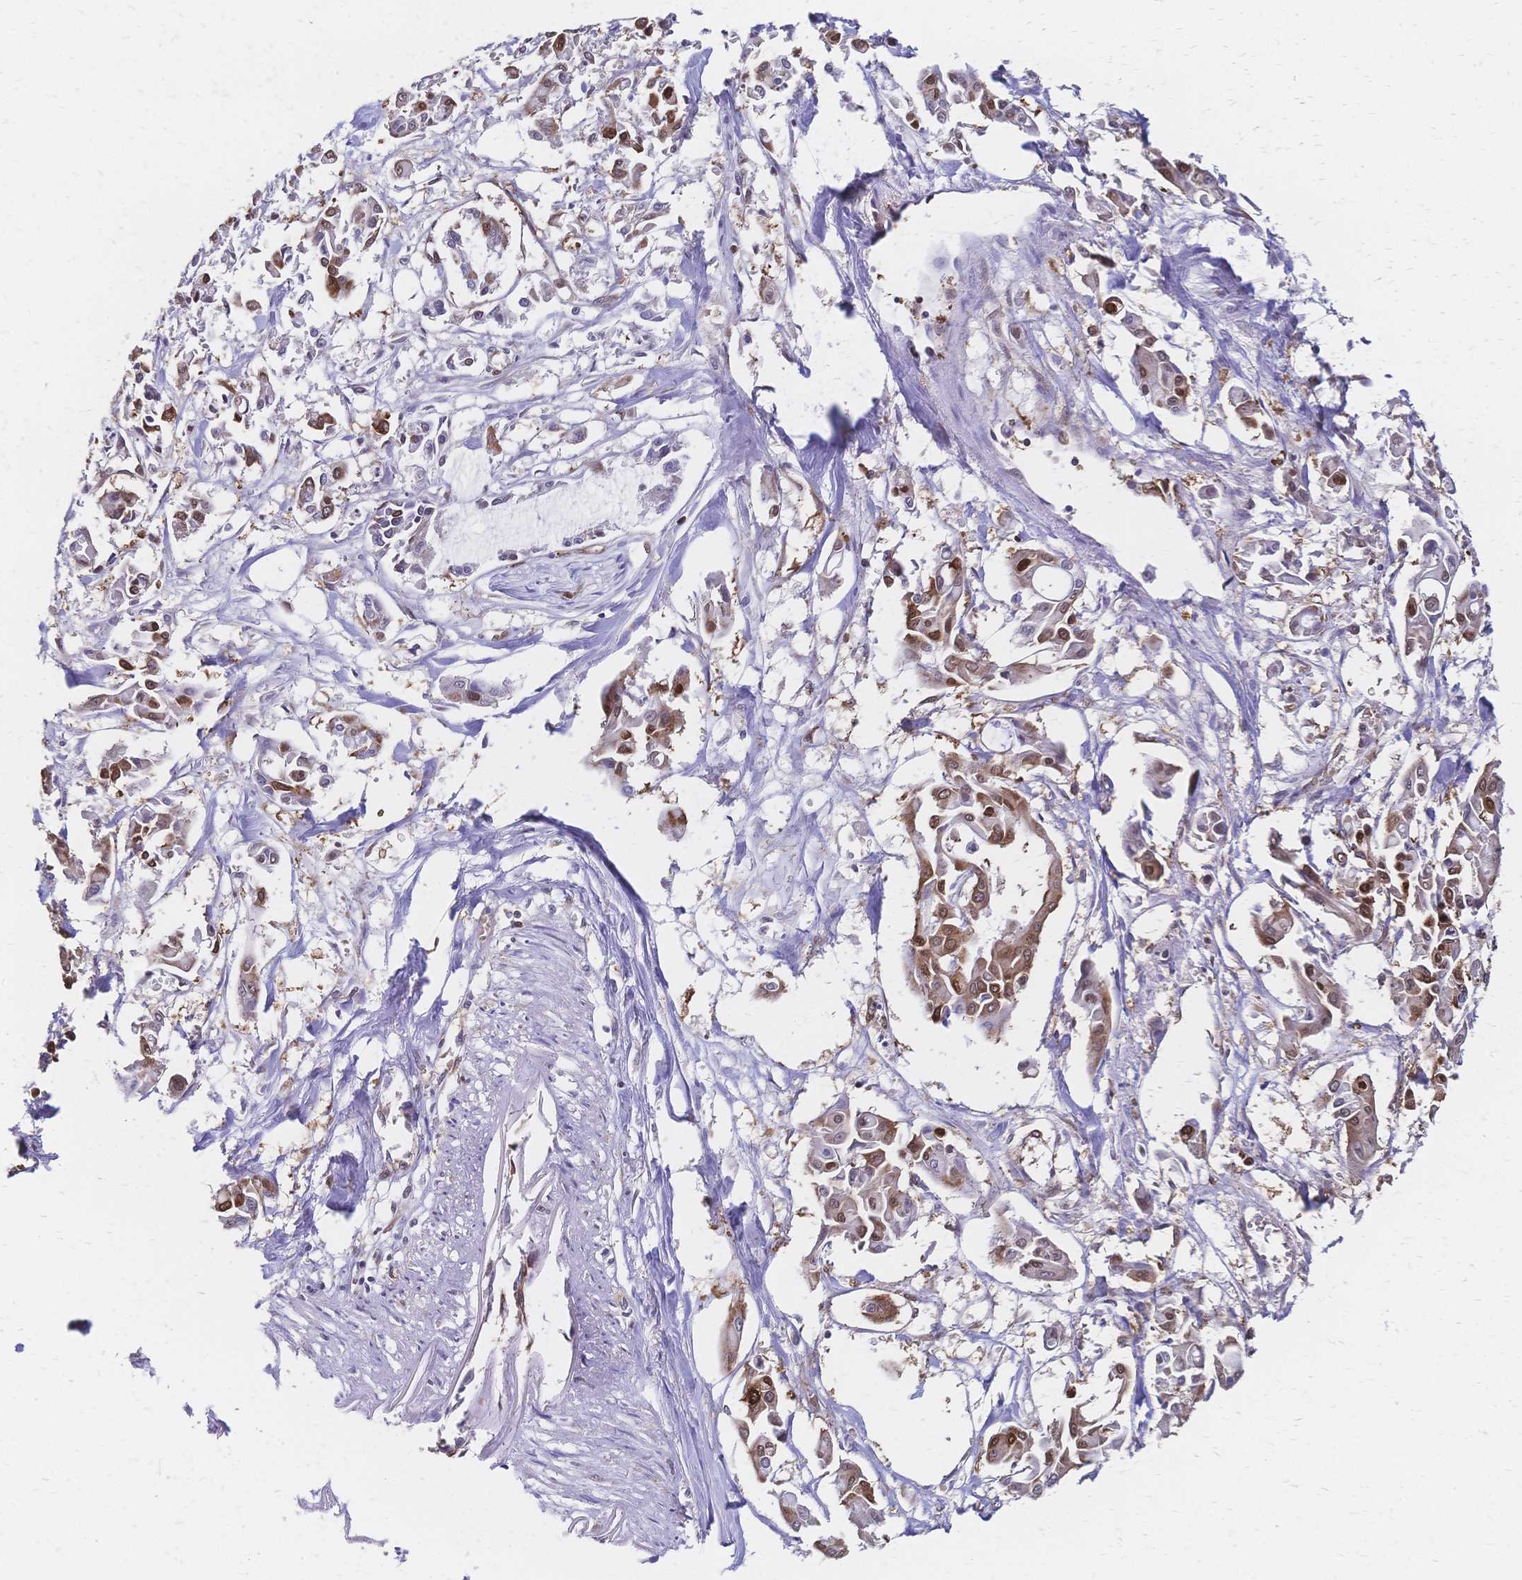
{"staining": {"intensity": "moderate", "quantity": ">75%", "location": "cytoplasmic/membranous,nuclear"}, "tissue": "pancreatic cancer", "cell_type": "Tumor cells", "image_type": "cancer", "snomed": [{"axis": "morphology", "description": "Adenocarcinoma, NOS"}, {"axis": "topography", "description": "Pancreas"}], "caption": "Immunohistochemistry micrograph of pancreatic adenocarcinoma stained for a protein (brown), which exhibits medium levels of moderate cytoplasmic/membranous and nuclear expression in about >75% of tumor cells.", "gene": "HDGF", "patient": {"sex": "male", "age": 61}}